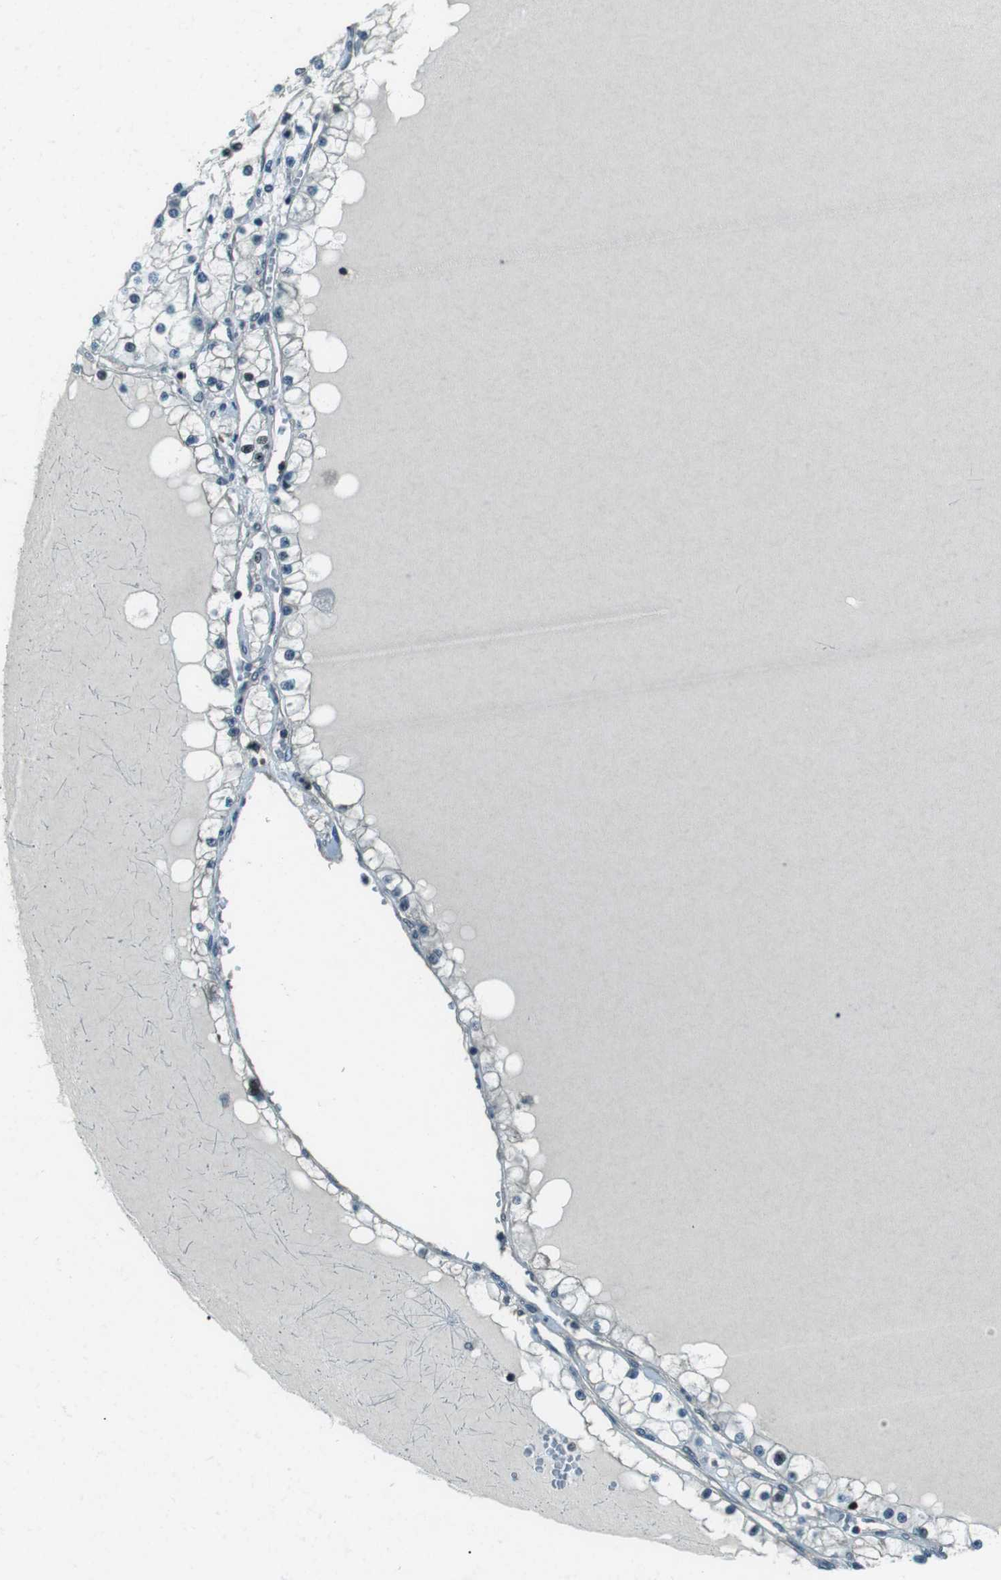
{"staining": {"intensity": "negative", "quantity": "none", "location": "none"}, "tissue": "renal cancer", "cell_type": "Tumor cells", "image_type": "cancer", "snomed": [{"axis": "morphology", "description": "Adenocarcinoma, NOS"}, {"axis": "topography", "description": "Kidney"}], "caption": "Protein analysis of renal cancer (adenocarcinoma) demonstrates no significant staining in tumor cells.", "gene": "TMEM74", "patient": {"sex": "male", "age": 68}}